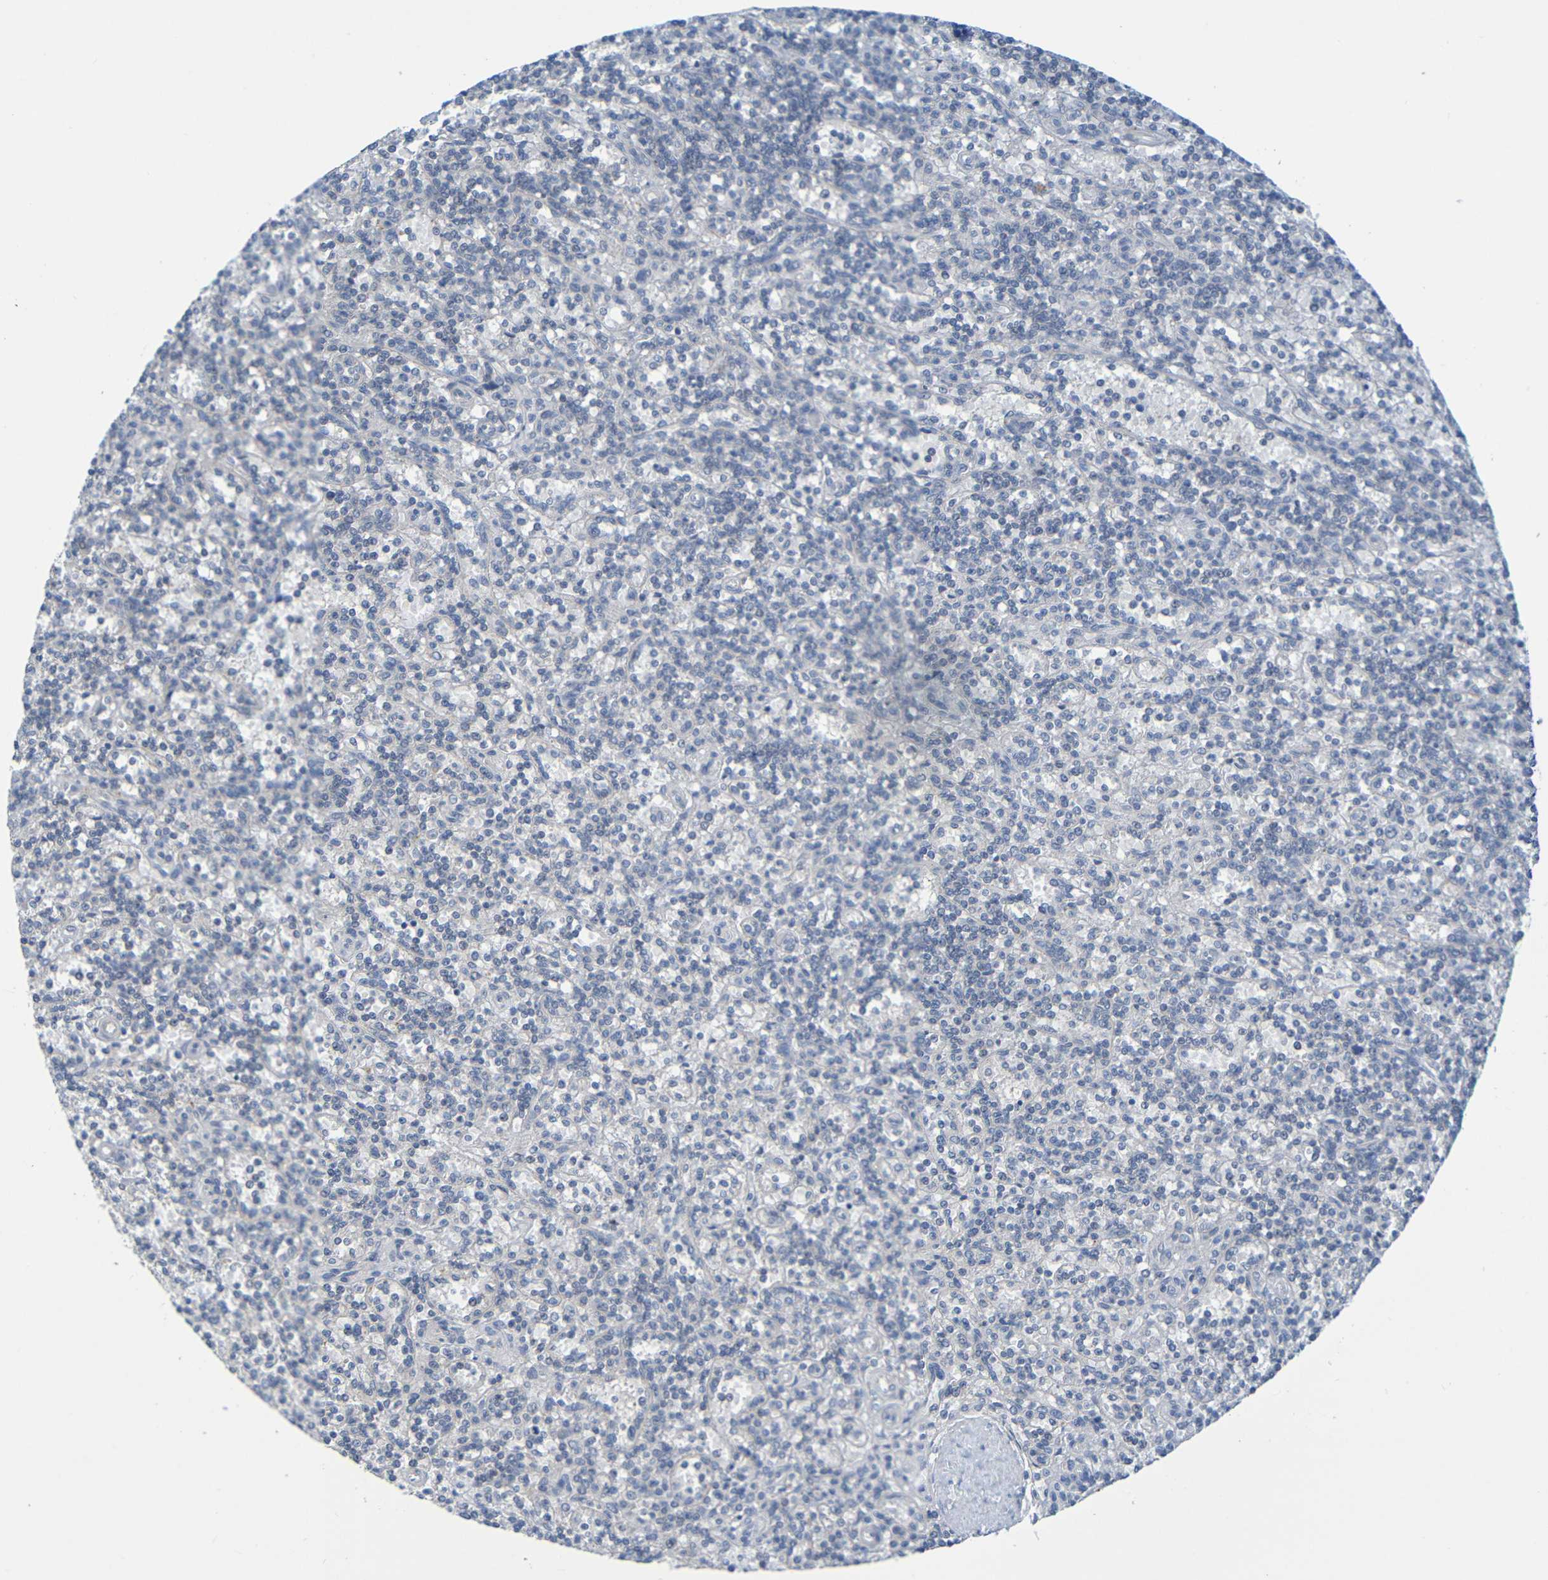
{"staining": {"intensity": "negative", "quantity": "none", "location": "none"}, "tissue": "lymphoma", "cell_type": "Tumor cells", "image_type": "cancer", "snomed": [{"axis": "morphology", "description": "Malignant lymphoma, non-Hodgkin's type, Low grade"}, {"axis": "topography", "description": "Spleen"}], "caption": "A micrograph of malignant lymphoma, non-Hodgkin's type (low-grade) stained for a protein demonstrates no brown staining in tumor cells.", "gene": "CYP4F2", "patient": {"sex": "male", "age": 73}}